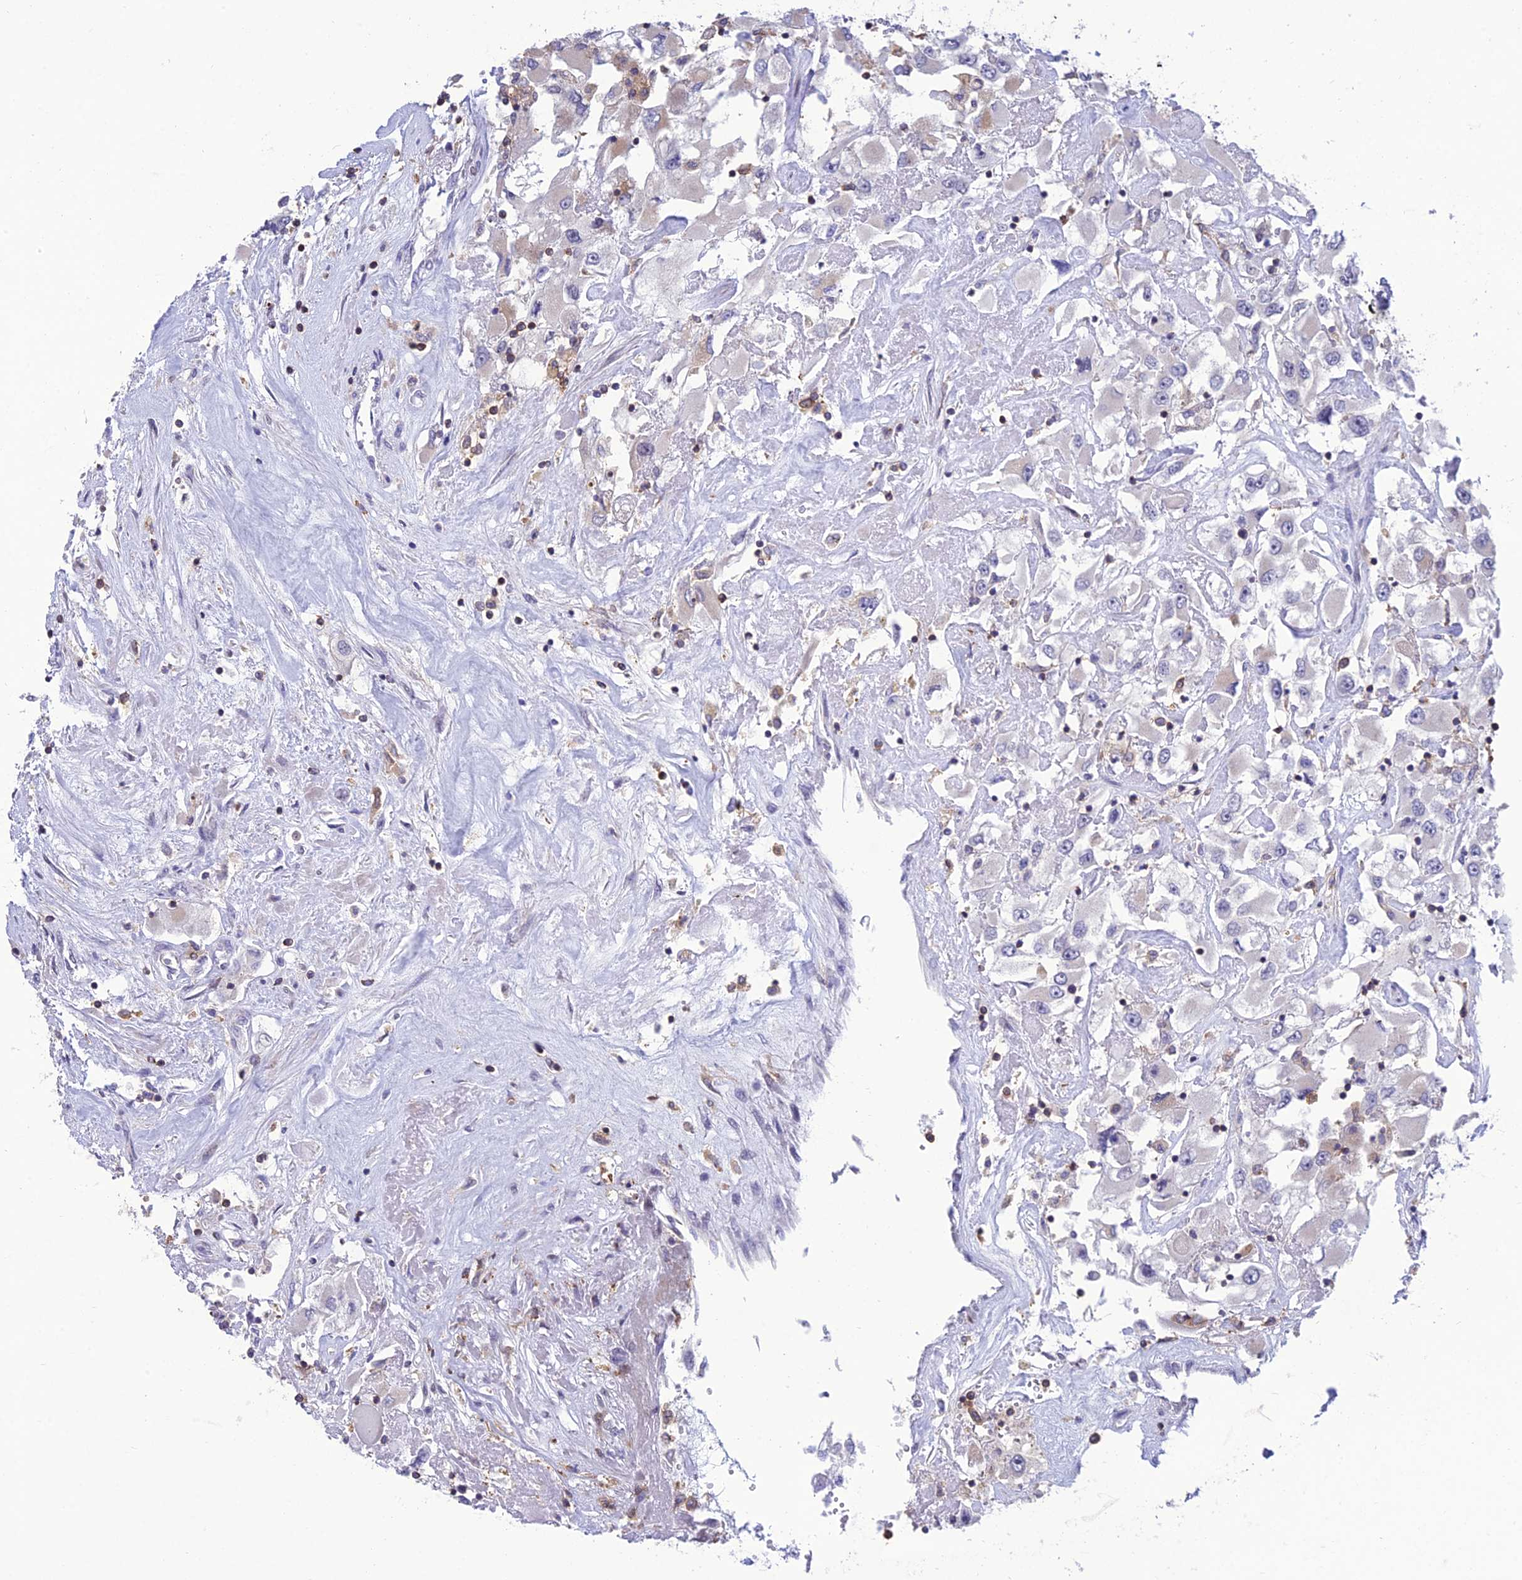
{"staining": {"intensity": "negative", "quantity": "none", "location": "none"}, "tissue": "renal cancer", "cell_type": "Tumor cells", "image_type": "cancer", "snomed": [{"axis": "morphology", "description": "Adenocarcinoma, NOS"}, {"axis": "topography", "description": "Kidney"}], "caption": "Renal cancer stained for a protein using immunohistochemistry displays no staining tumor cells.", "gene": "FAM76A", "patient": {"sex": "female", "age": 52}}